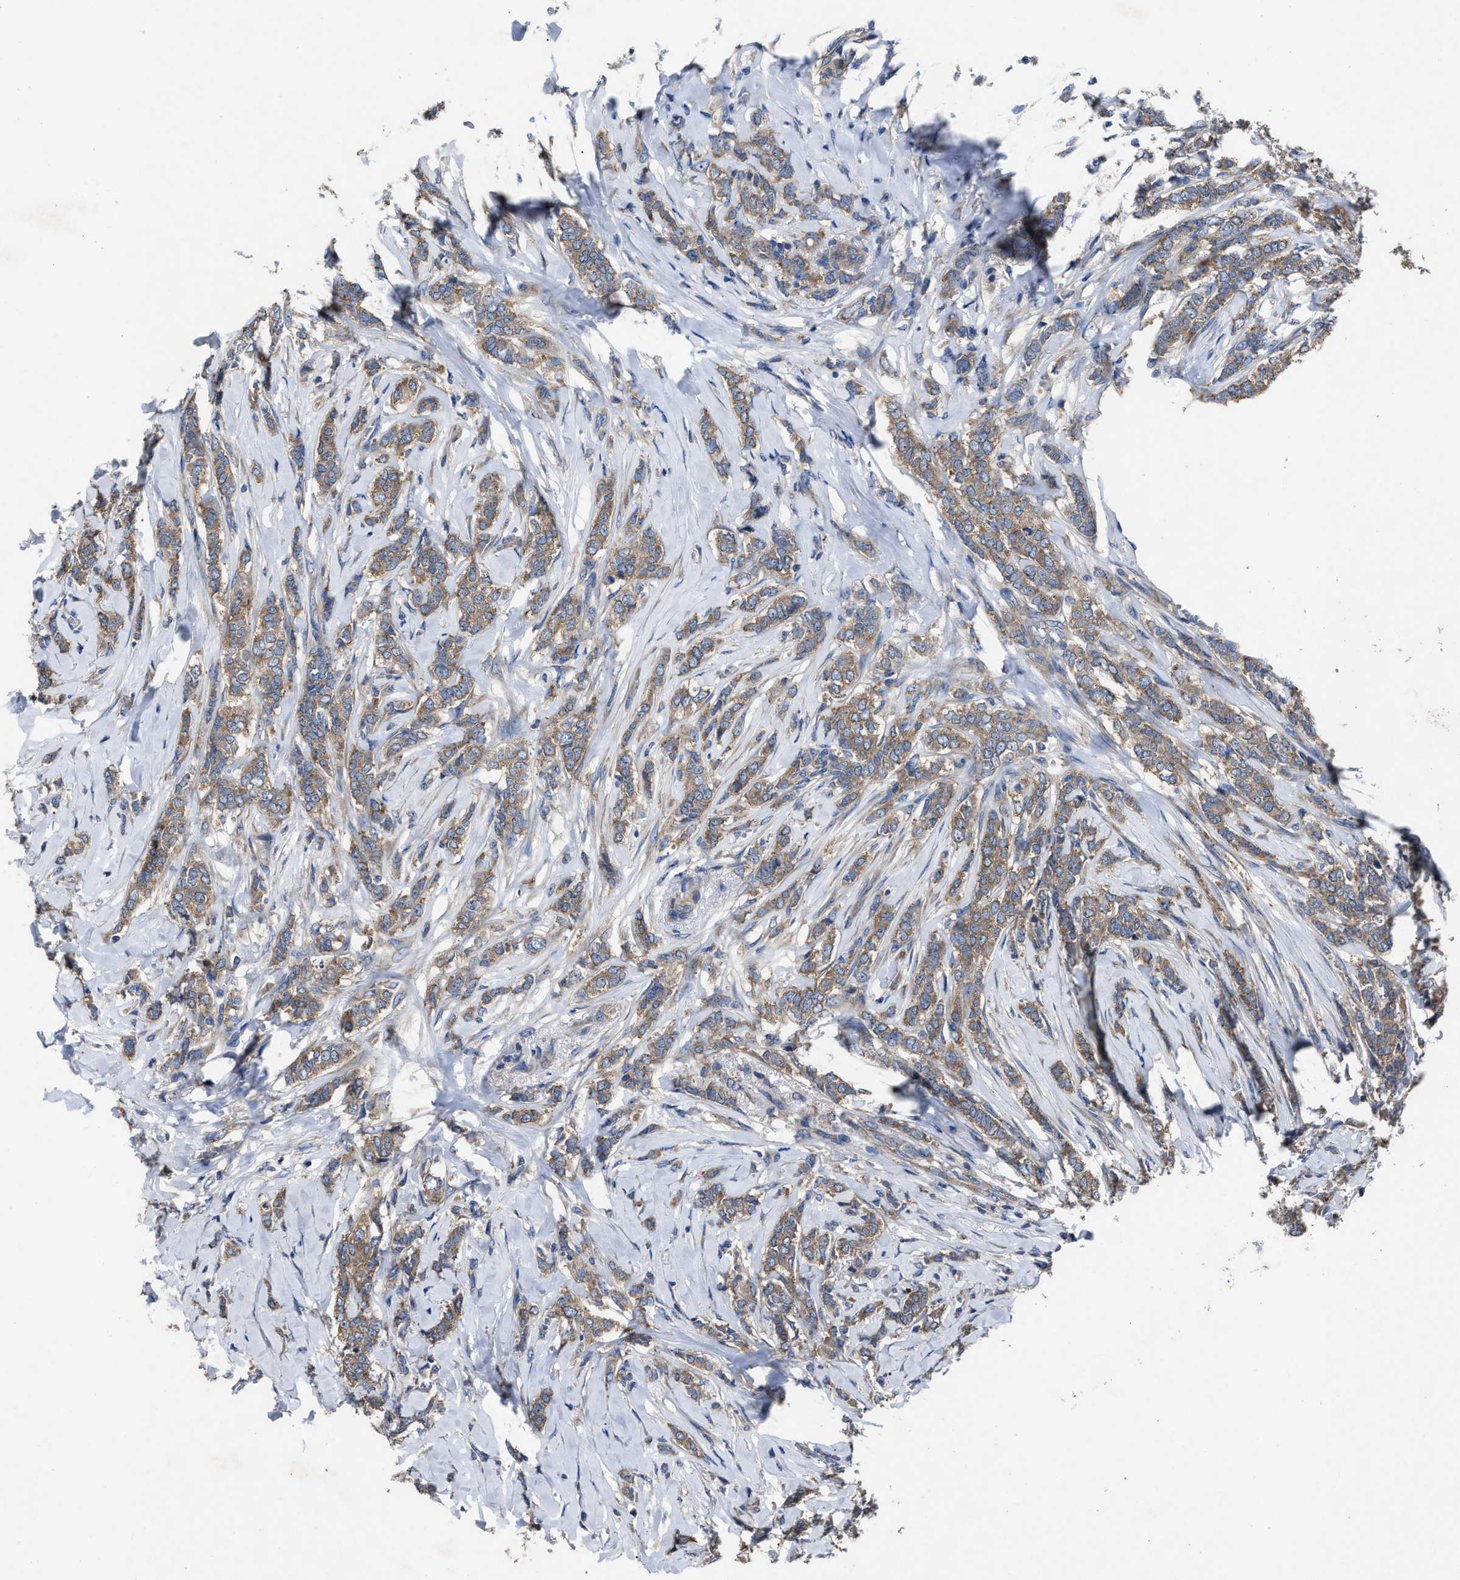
{"staining": {"intensity": "weak", "quantity": ">75%", "location": "cytoplasmic/membranous"}, "tissue": "breast cancer", "cell_type": "Tumor cells", "image_type": "cancer", "snomed": [{"axis": "morphology", "description": "Lobular carcinoma"}, {"axis": "topography", "description": "Skin"}, {"axis": "topography", "description": "Breast"}], "caption": "Breast cancer tissue displays weak cytoplasmic/membranous expression in approximately >75% of tumor cells", "gene": "UPF1", "patient": {"sex": "female", "age": 46}}